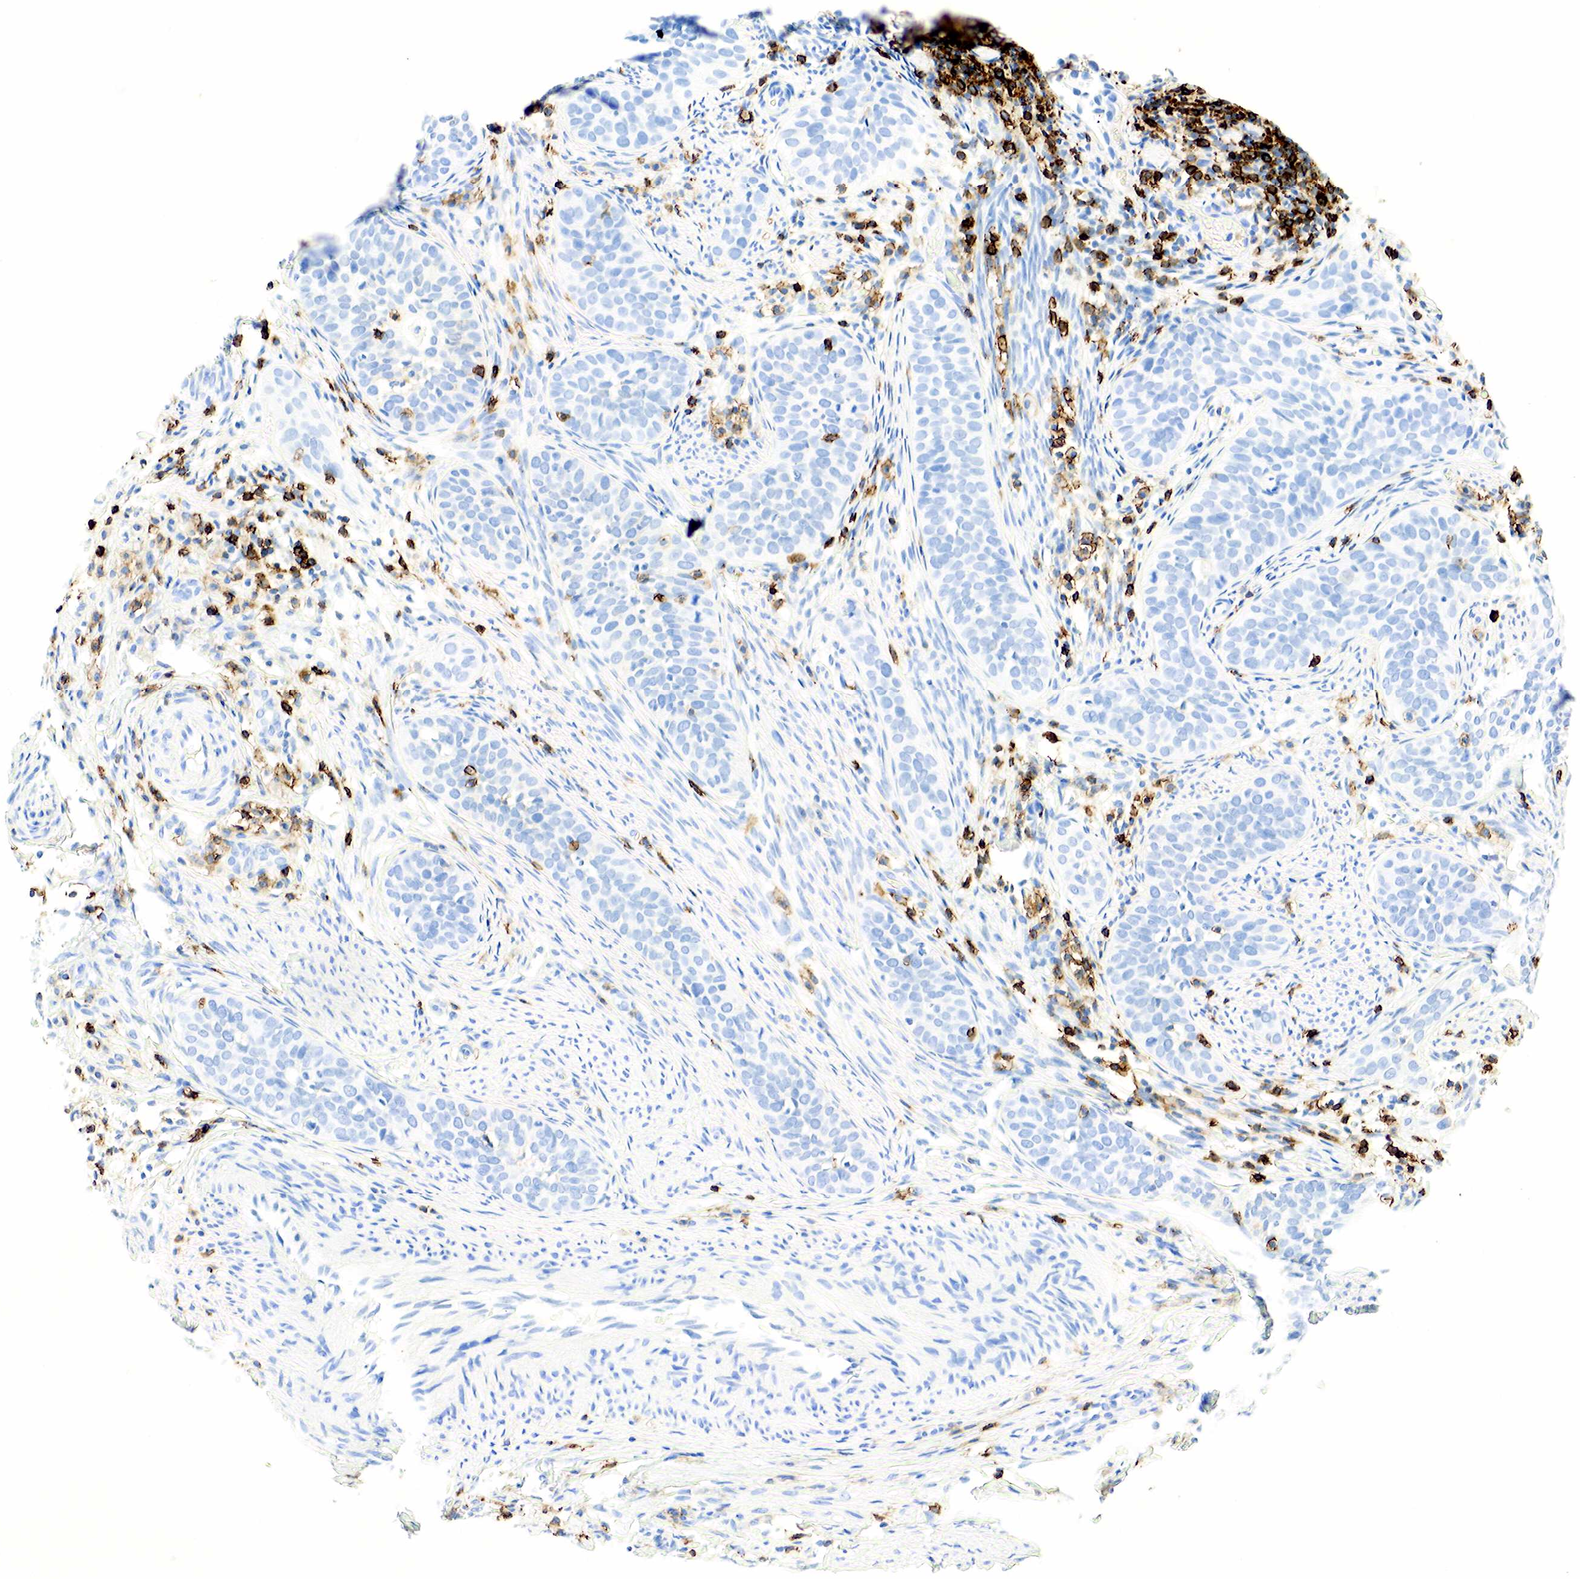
{"staining": {"intensity": "negative", "quantity": "none", "location": "none"}, "tissue": "cervical cancer", "cell_type": "Tumor cells", "image_type": "cancer", "snomed": [{"axis": "morphology", "description": "Squamous cell carcinoma, NOS"}, {"axis": "topography", "description": "Cervix"}], "caption": "A high-resolution micrograph shows IHC staining of cervical cancer (squamous cell carcinoma), which displays no significant staining in tumor cells.", "gene": "PTPRC", "patient": {"sex": "female", "age": 31}}